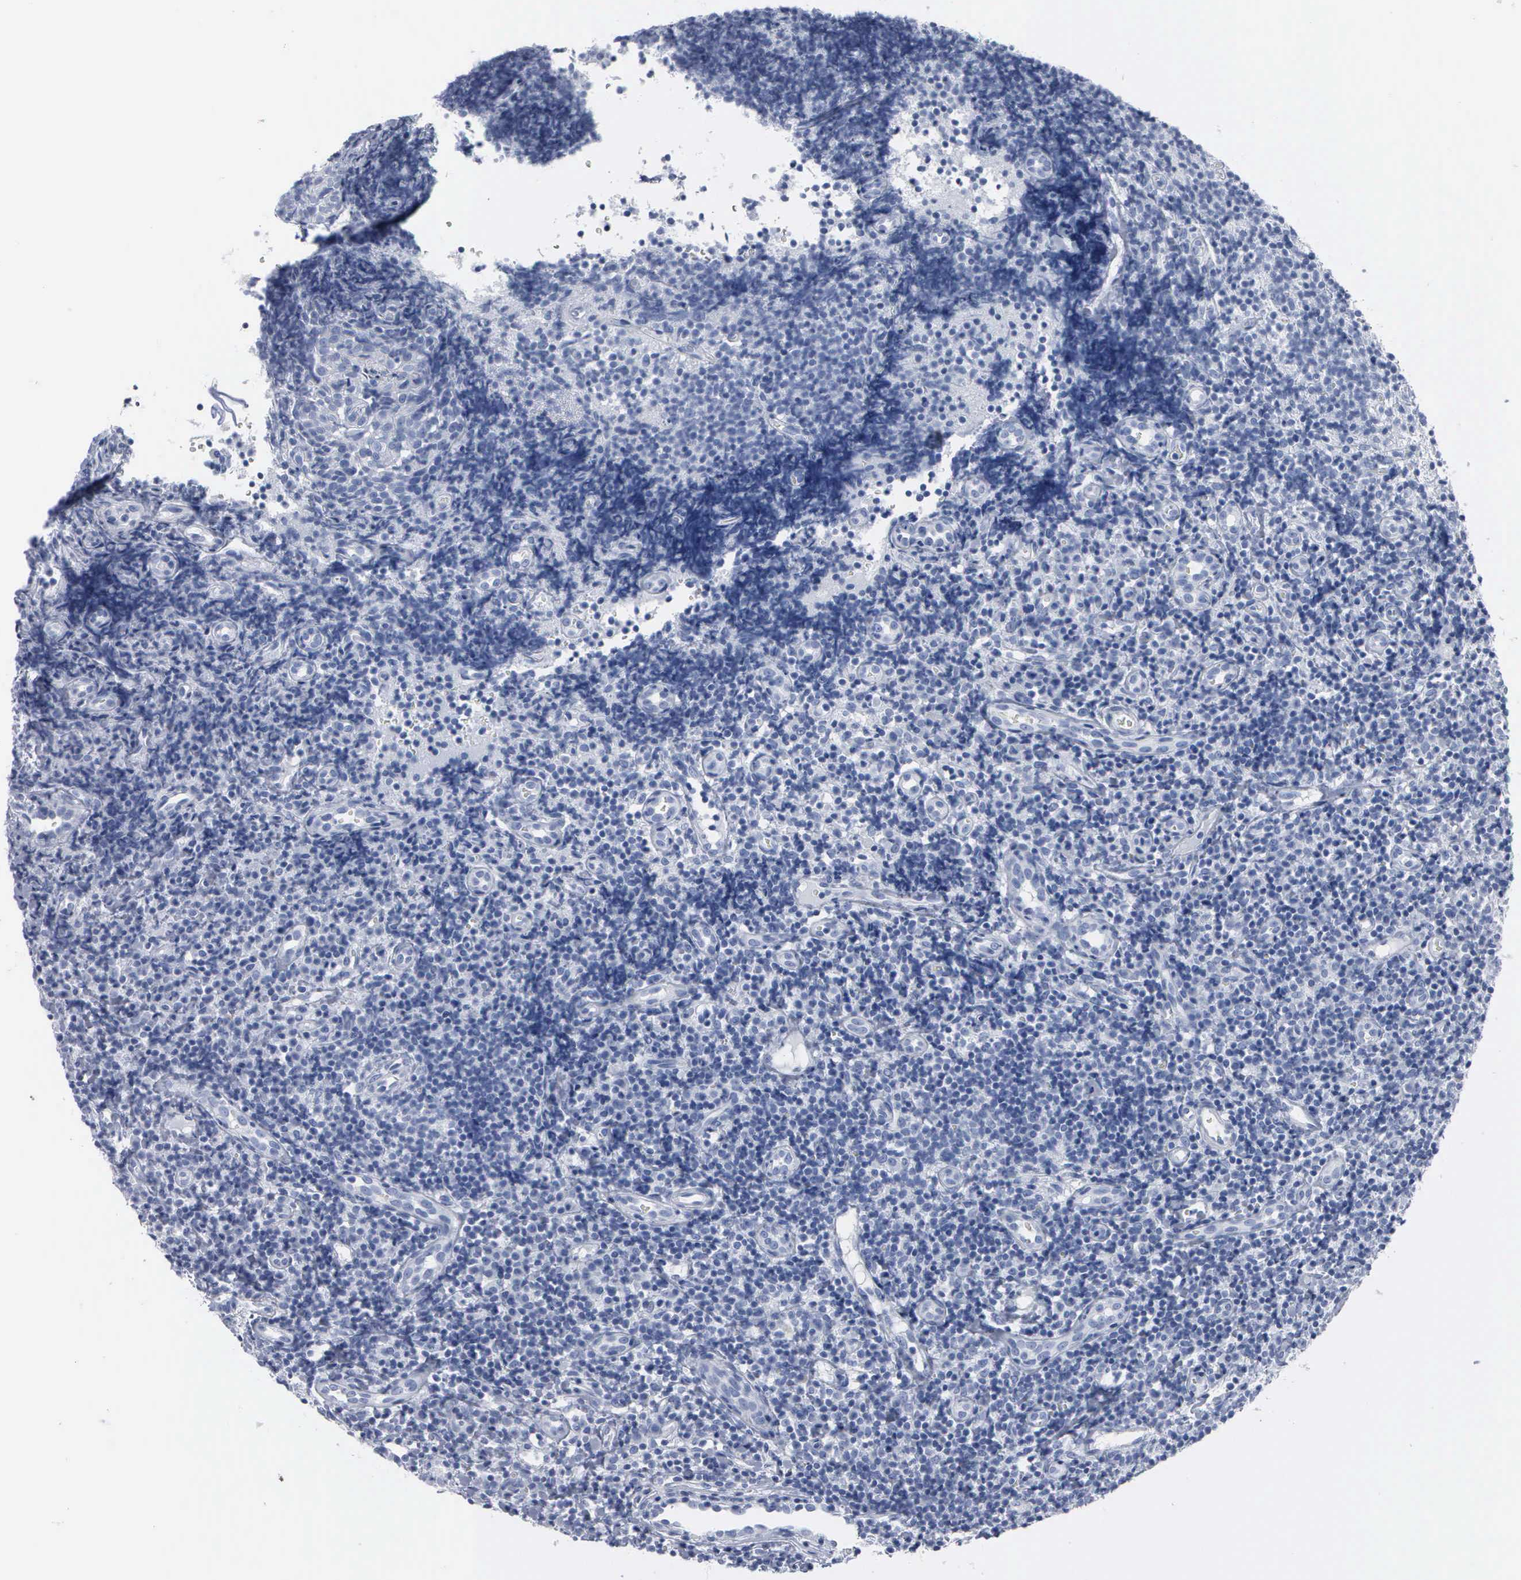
{"staining": {"intensity": "negative", "quantity": "none", "location": "none"}, "tissue": "tonsil", "cell_type": "Germinal center cells", "image_type": "normal", "snomed": [{"axis": "morphology", "description": "Normal tissue, NOS"}, {"axis": "topography", "description": "Tonsil"}], "caption": "IHC histopathology image of benign tonsil: human tonsil stained with DAB (3,3'-diaminobenzidine) demonstrates no significant protein positivity in germinal center cells. (DAB IHC visualized using brightfield microscopy, high magnification).", "gene": "DMD", "patient": {"sex": "female", "age": 58}}